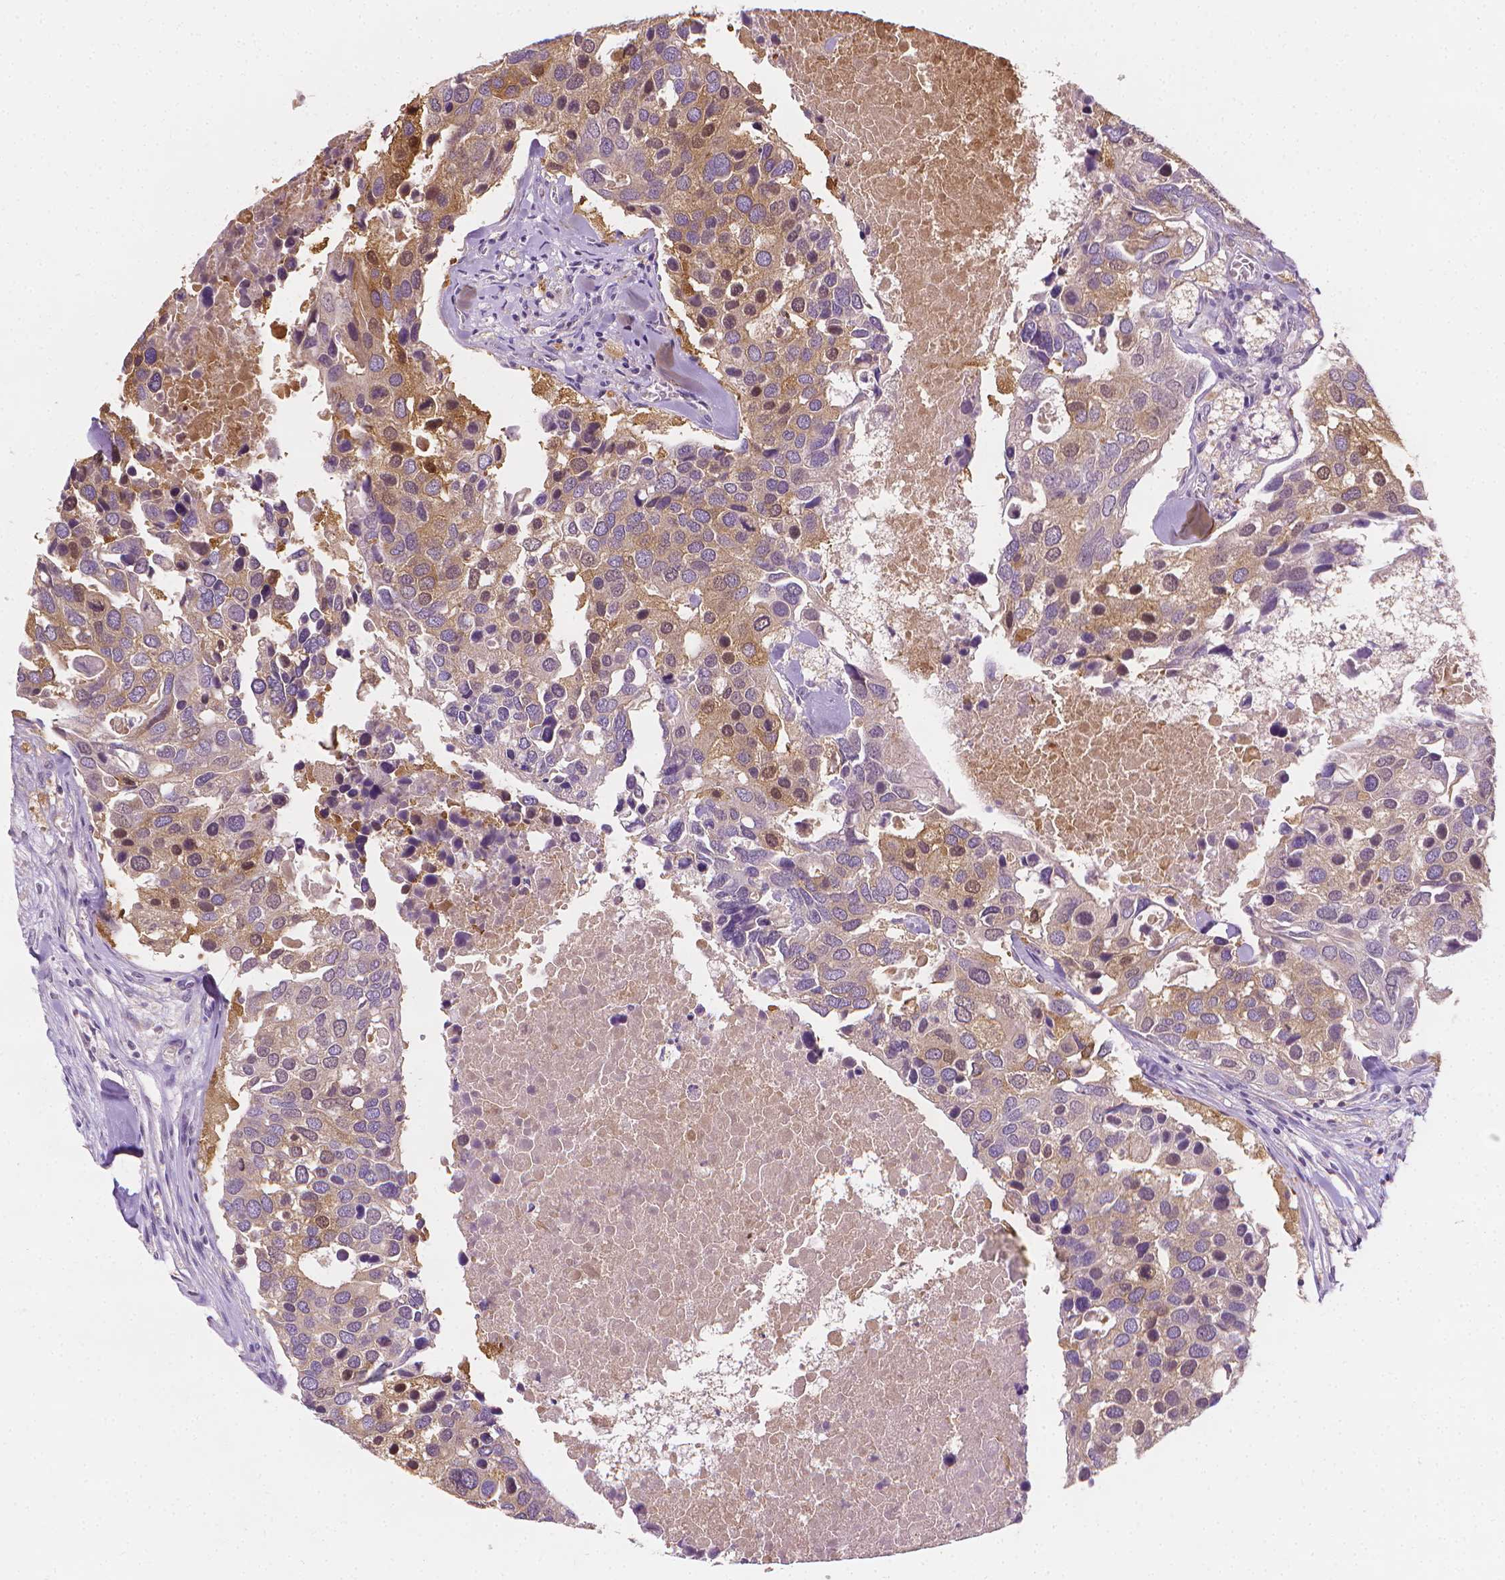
{"staining": {"intensity": "weak", "quantity": "25%-75%", "location": "cytoplasmic/membranous,nuclear"}, "tissue": "breast cancer", "cell_type": "Tumor cells", "image_type": "cancer", "snomed": [{"axis": "morphology", "description": "Duct carcinoma"}, {"axis": "topography", "description": "Breast"}], "caption": "Immunohistochemical staining of breast intraductal carcinoma exhibits weak cytoplasmic/membranous and nuclear protein staining in approximately 25%-75% of tumor cells. (brown staining indicates protein expression, while blue staining denotes nuclei).", "gene": "FASN", "patient": {"sex": "female", "age": 83}}